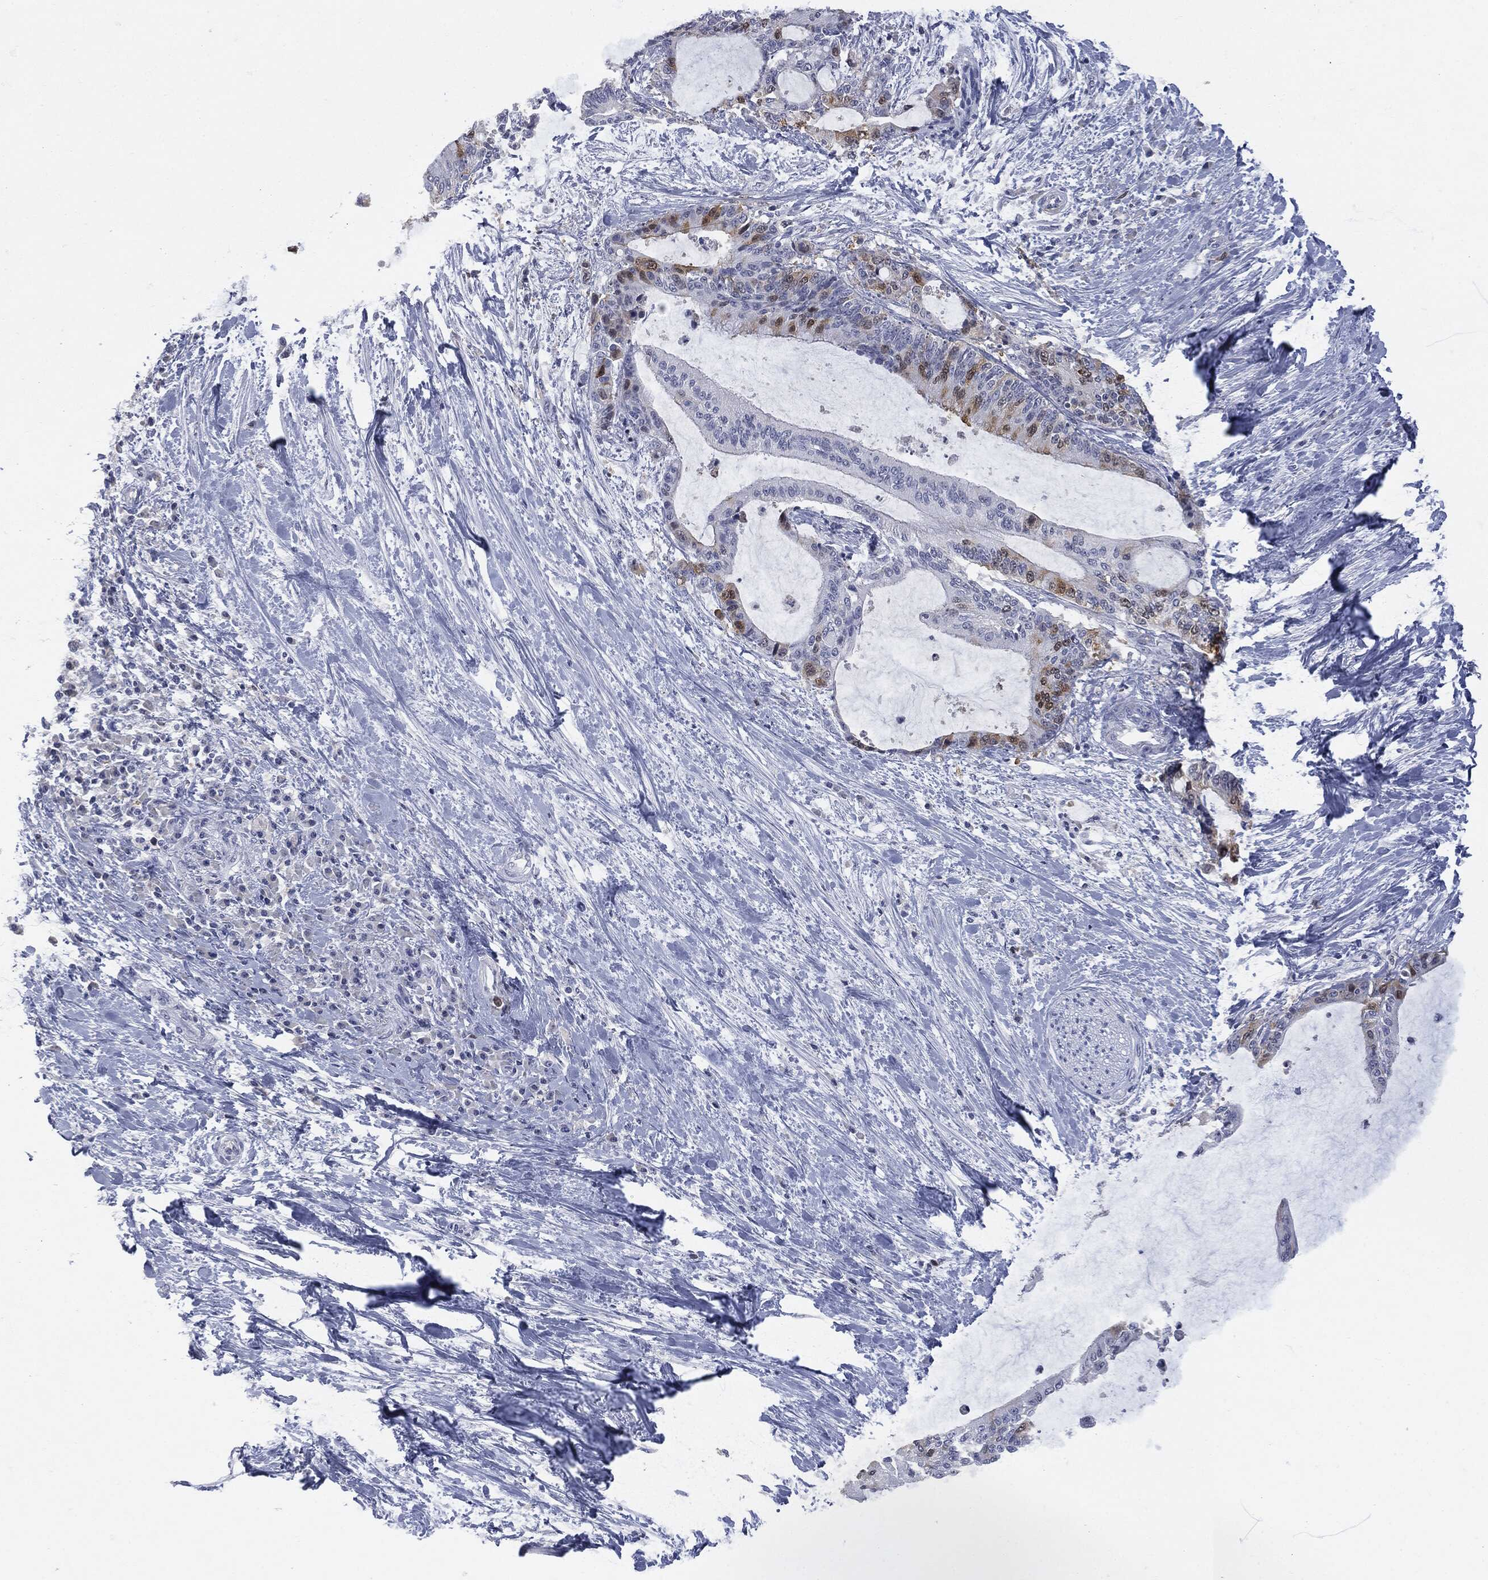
{"staining": {"intensity": "moderate", "quantity": "<25%", "location": "cytoplasmic/membranous"}, "tissue": "liver cancer", "cell_type": "Tumor cells", "image_type": "cancer", "snomed": [{"axis": "morphology", "description": "Cholangiocarcinoma"}, {"axis": "topography", "description": "Liver"}], "caption": "IHC image of cholangiocarcinoma (liver) stained for a protein (brown), which displays low levels of moderate cytoplasmic/membranous positivity in about <25% of tumor cells.", "gene": "UBE2C", "patient": {"sex": "female", "age": 73}}